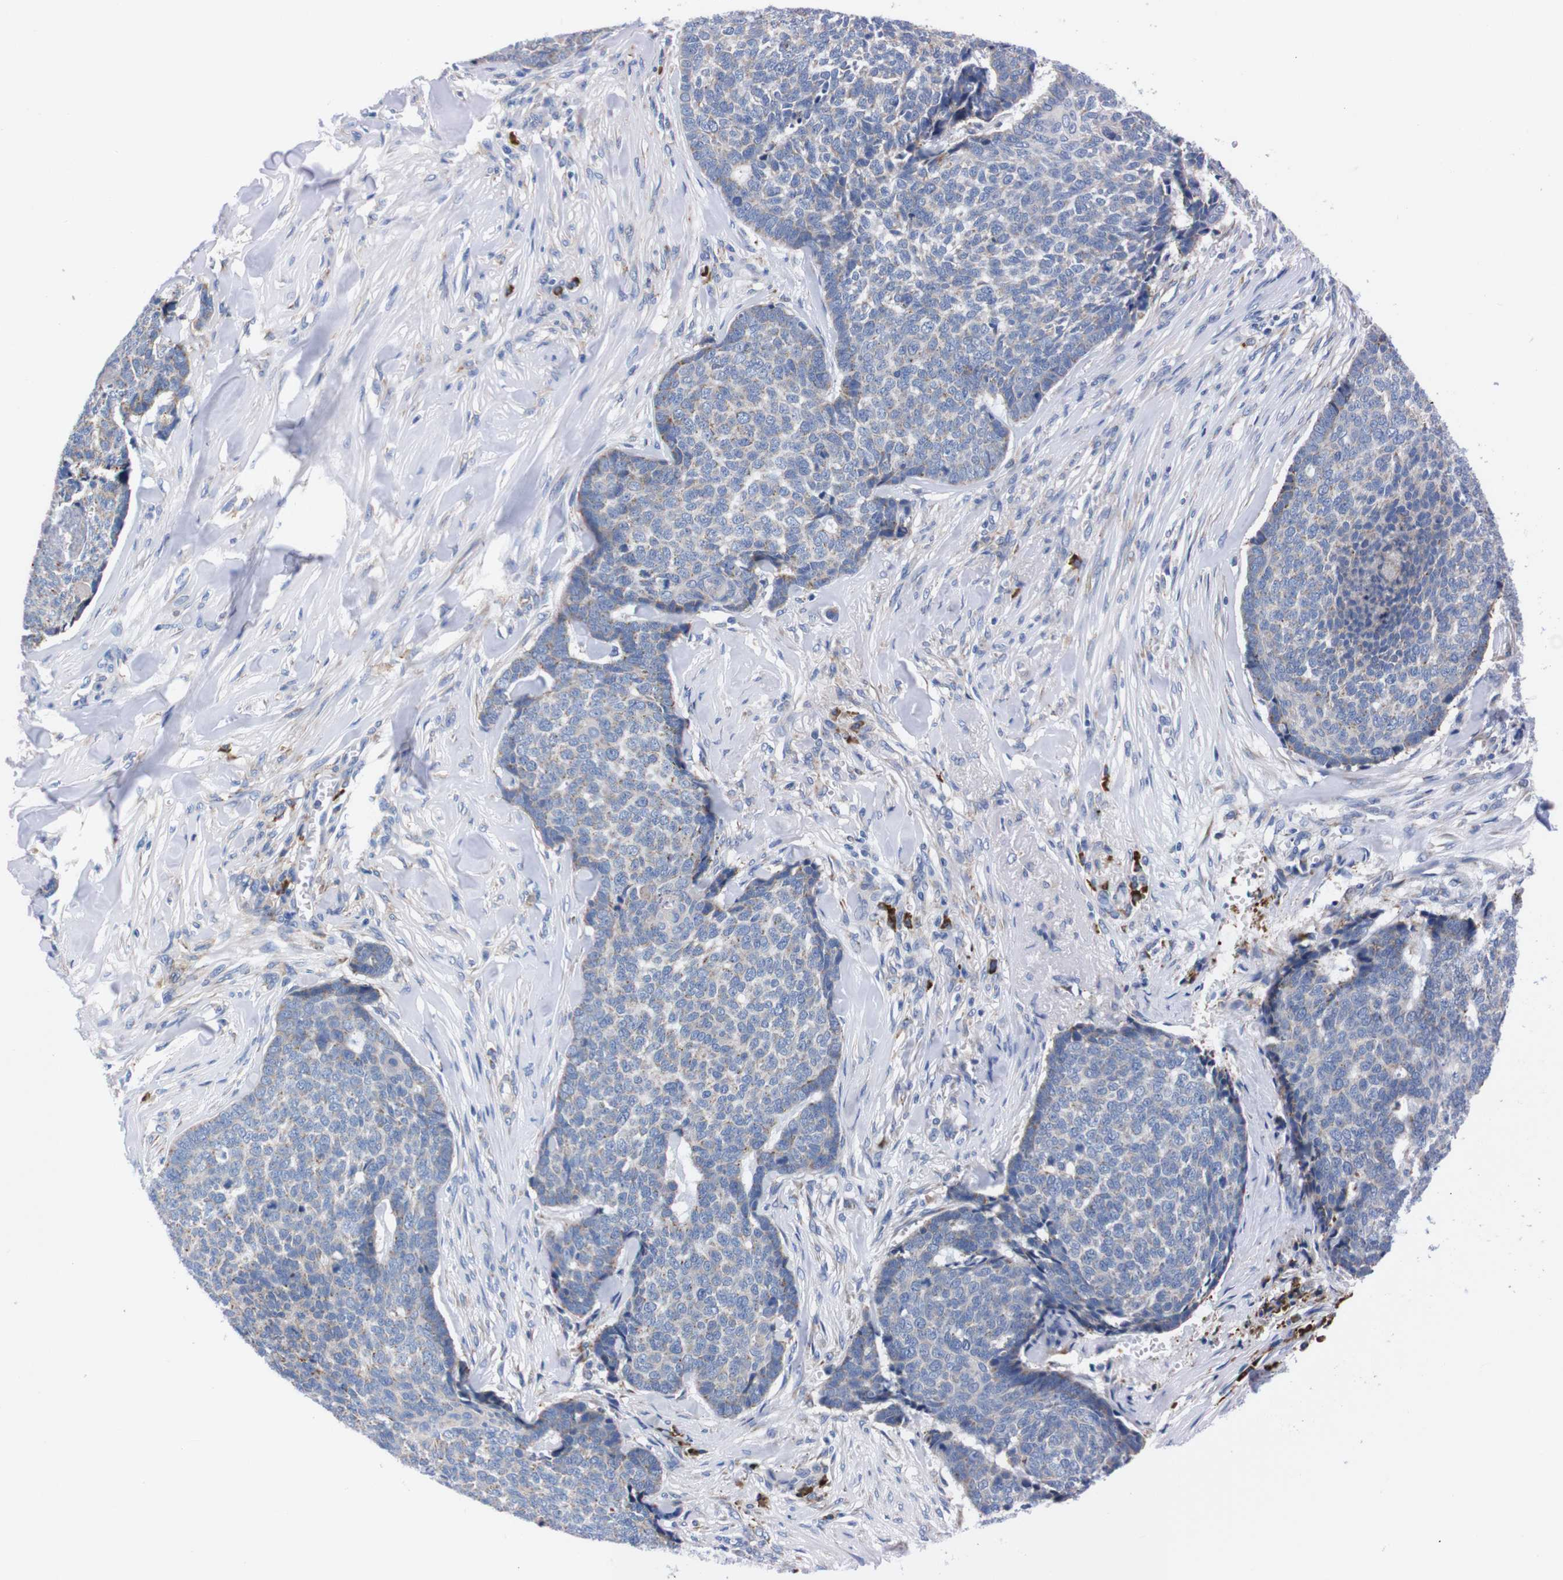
{"staining": {"intensity": "negative", "quantity": "none", "location": "none"}, "tissue": "skin cancer", "cell_type": "Tumor cells", "image_type": "cancer", "snomed": [{"axis": "morphology", "description": "Basal cell carcinoma"}, {"axis": "topography", "description": "Skin"}], "caption": "DAB (3,3'-diaminobenzidine) immunohistochemical staining of basal cell carcinoma (skin) demonstrates no significant positivity in tumor cells.", "gene": "NEBL", "patient": {"sex": "male", "age": 84}}